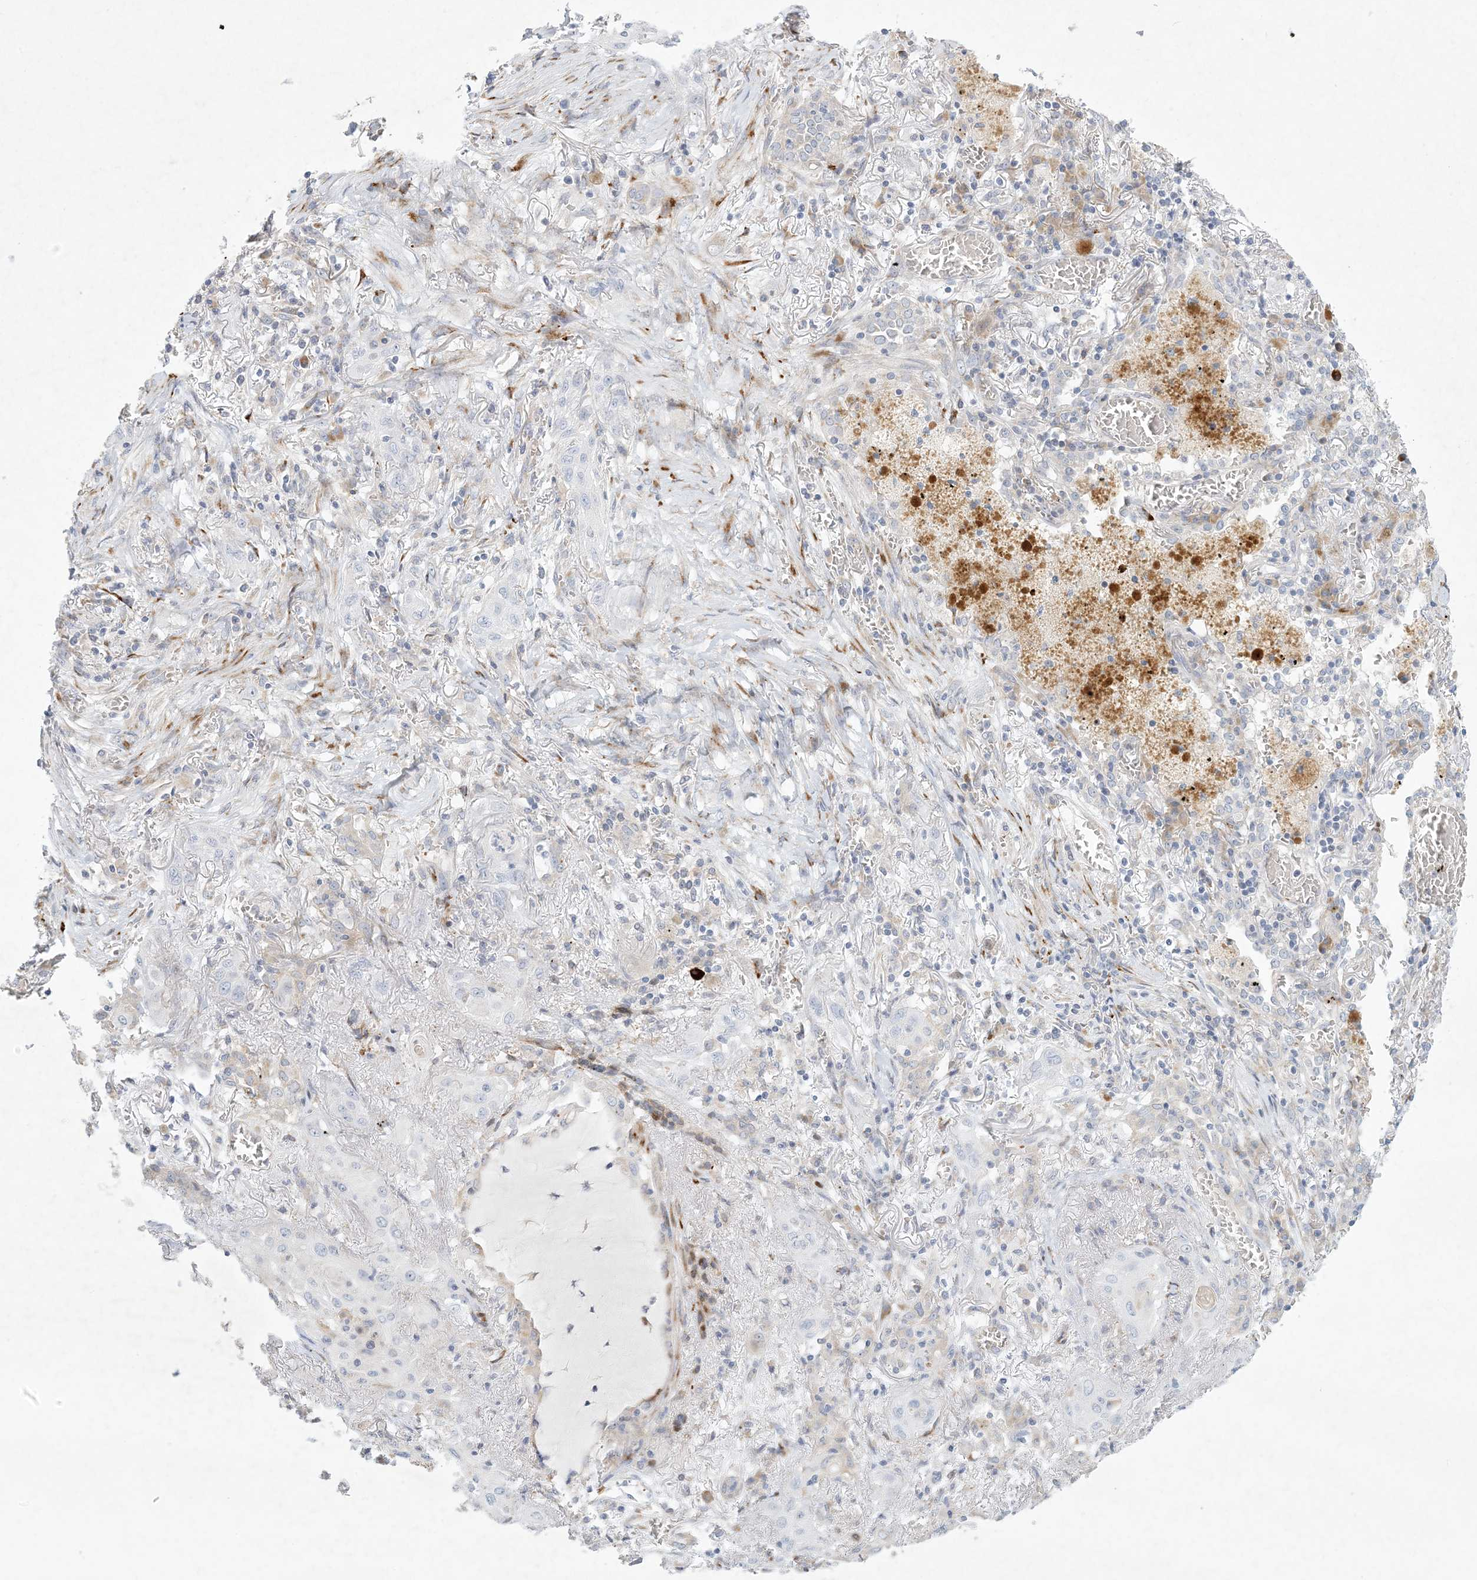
{"staining": {"intensity": "negative", "quantity": "none", "location": "none"}, "tissue": "lung cancer", "cell_type": "Tumor cells", "image_type": "cancer", "snomed": [{"axis": "morphology", "description": "Squamous cell carcinoma, NOS"}, {"axis": "topography", "description": "Lung"}], "caption": "The image reveals no staining of tumor cells in squamous cell carcinoma (lung).", "gene": "ZNF385D", "patient": {"sex": "female", "age": 47}}